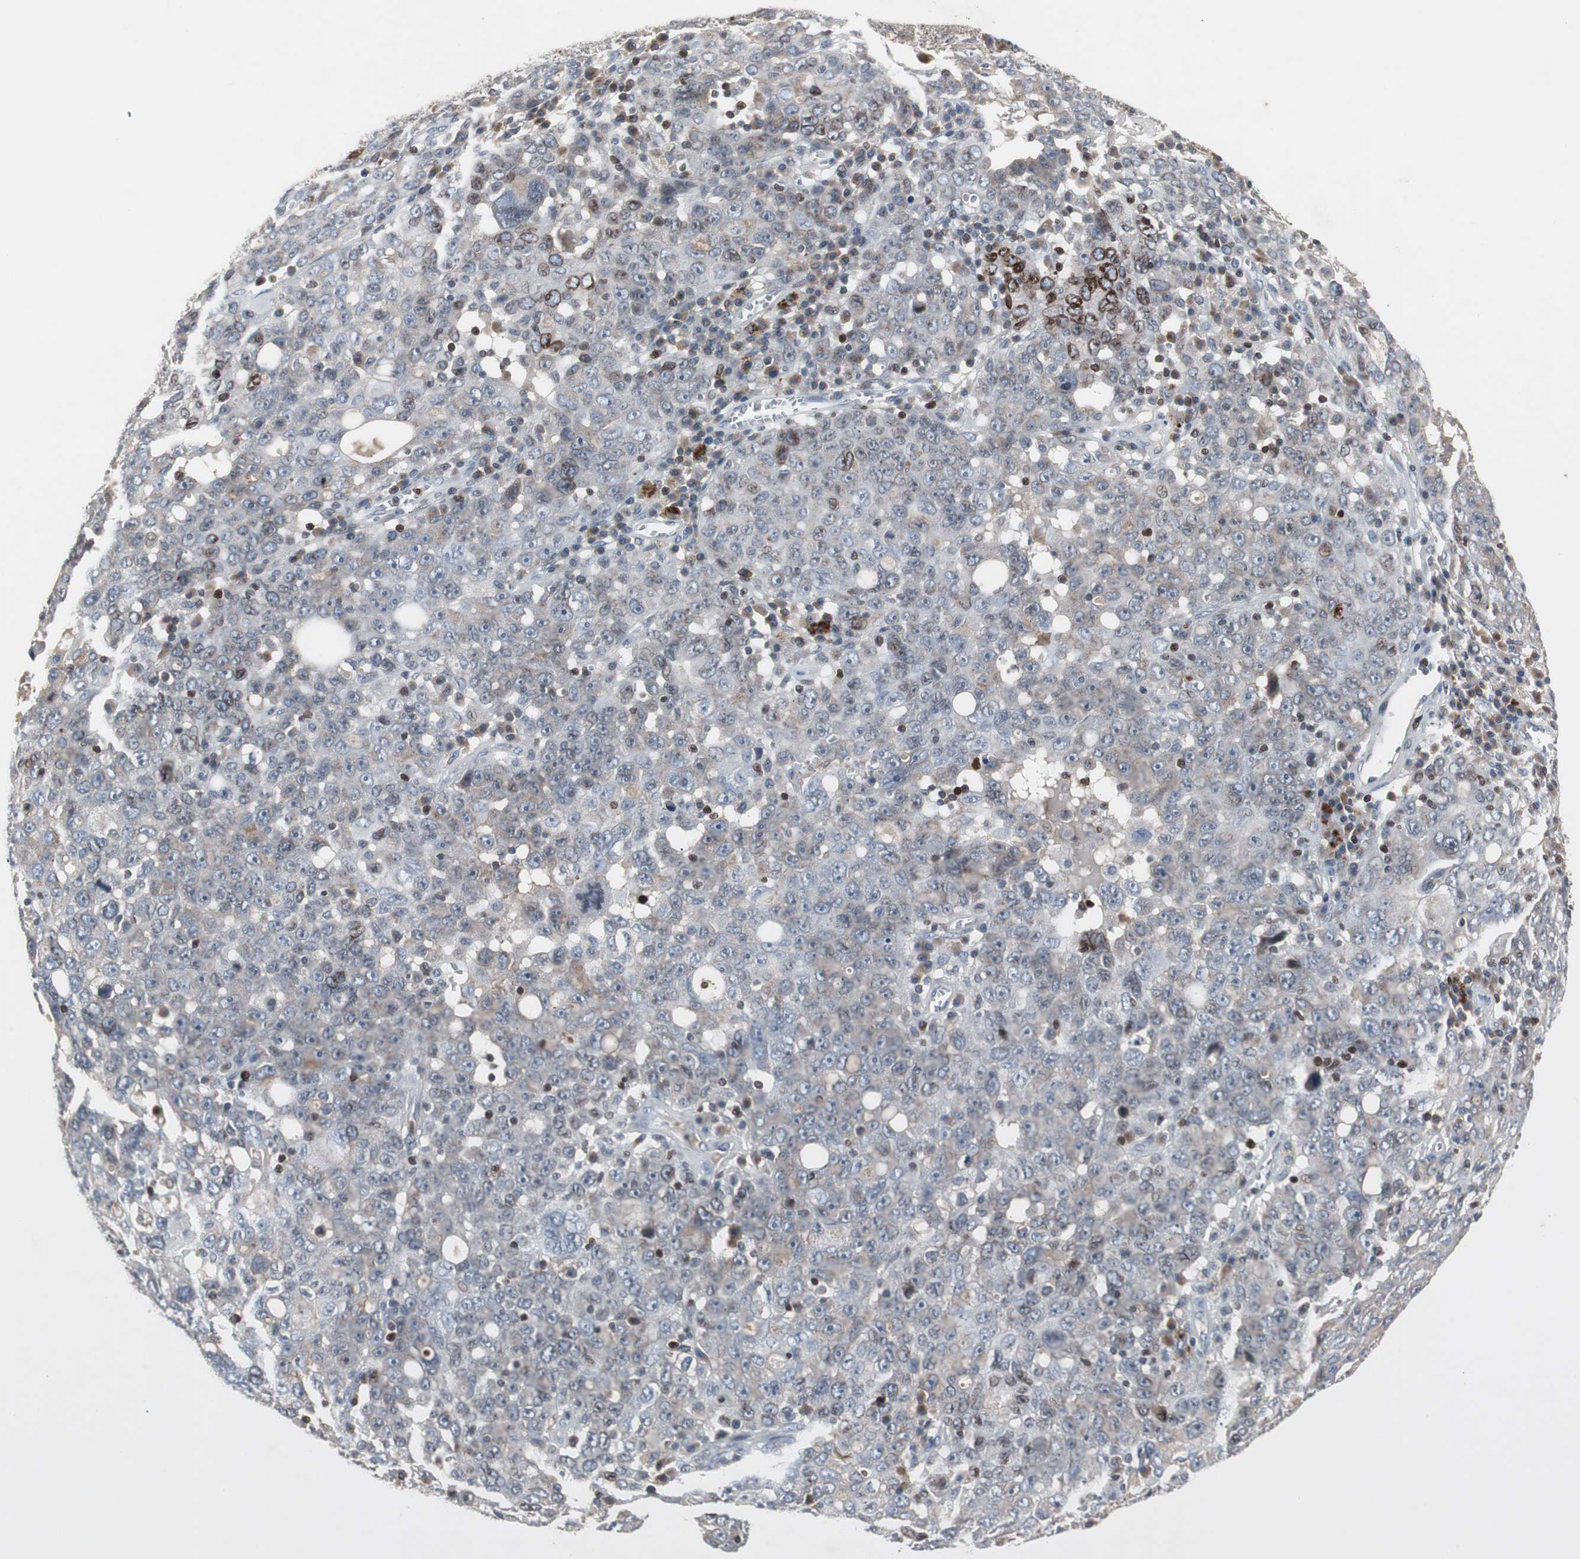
{"staining": {"intensity": "strong", "quantity": "<25%", "location": "cytoplasmic/membranous,nuclear"}, "tissue": "ovarian cancer", "cell_type": "Tumor cells", "image_type": "cancer", "snomed": [{"axis": "morphology", "description": "Carcinoma, endometroid"}, {"axis": "topography", "description": "Ovary"}], "caption": "Ovarian cancer (endometroid carcinoma) stained for a protein demonstrates strong cytoplasmic/membranous and nuclear positivity in tumor cells.", "gene": "ZNF396", "patient": {"sex": "female", "age": 62}}